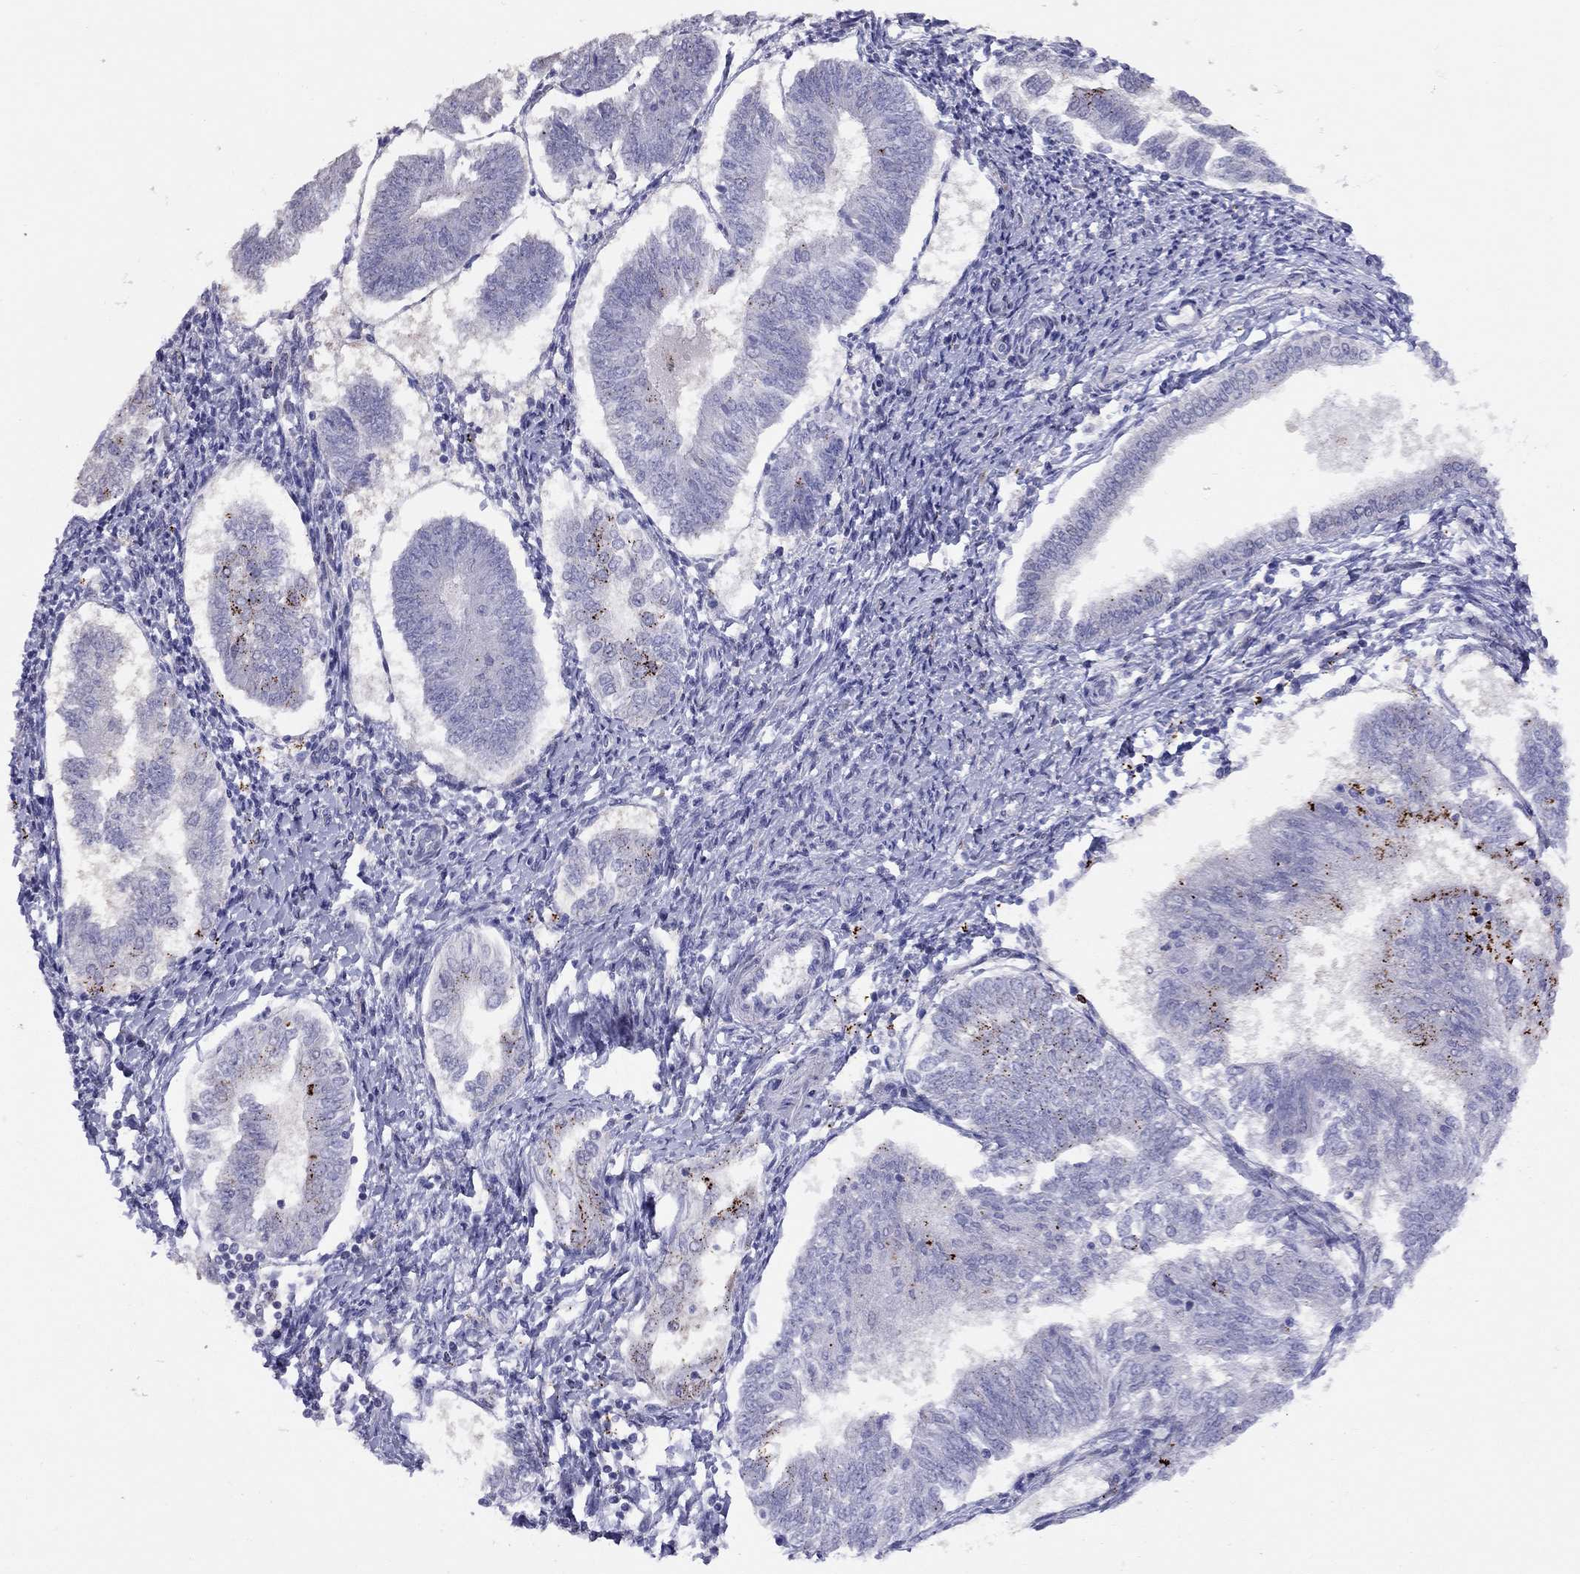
{"staining": {"intensity": "negative", "quantity": "none", "location": "none"}, "tissue": "endometrial cancer", "cell_type": "Tumor cells", "image_type": "cancer", "snomed": [{"axis": "morphology", "description": "Adenocarcinoma, NOS"}, {"axis": "topography", "description": "Endometrium"}], "caption": "Endometrial cancer (adenocarcinoma) was stained to show a protein in brown. There is no significant staining in tumor cells.", "gene": "MAGEB4", "patient": {"sex": "female", "age": 58}}